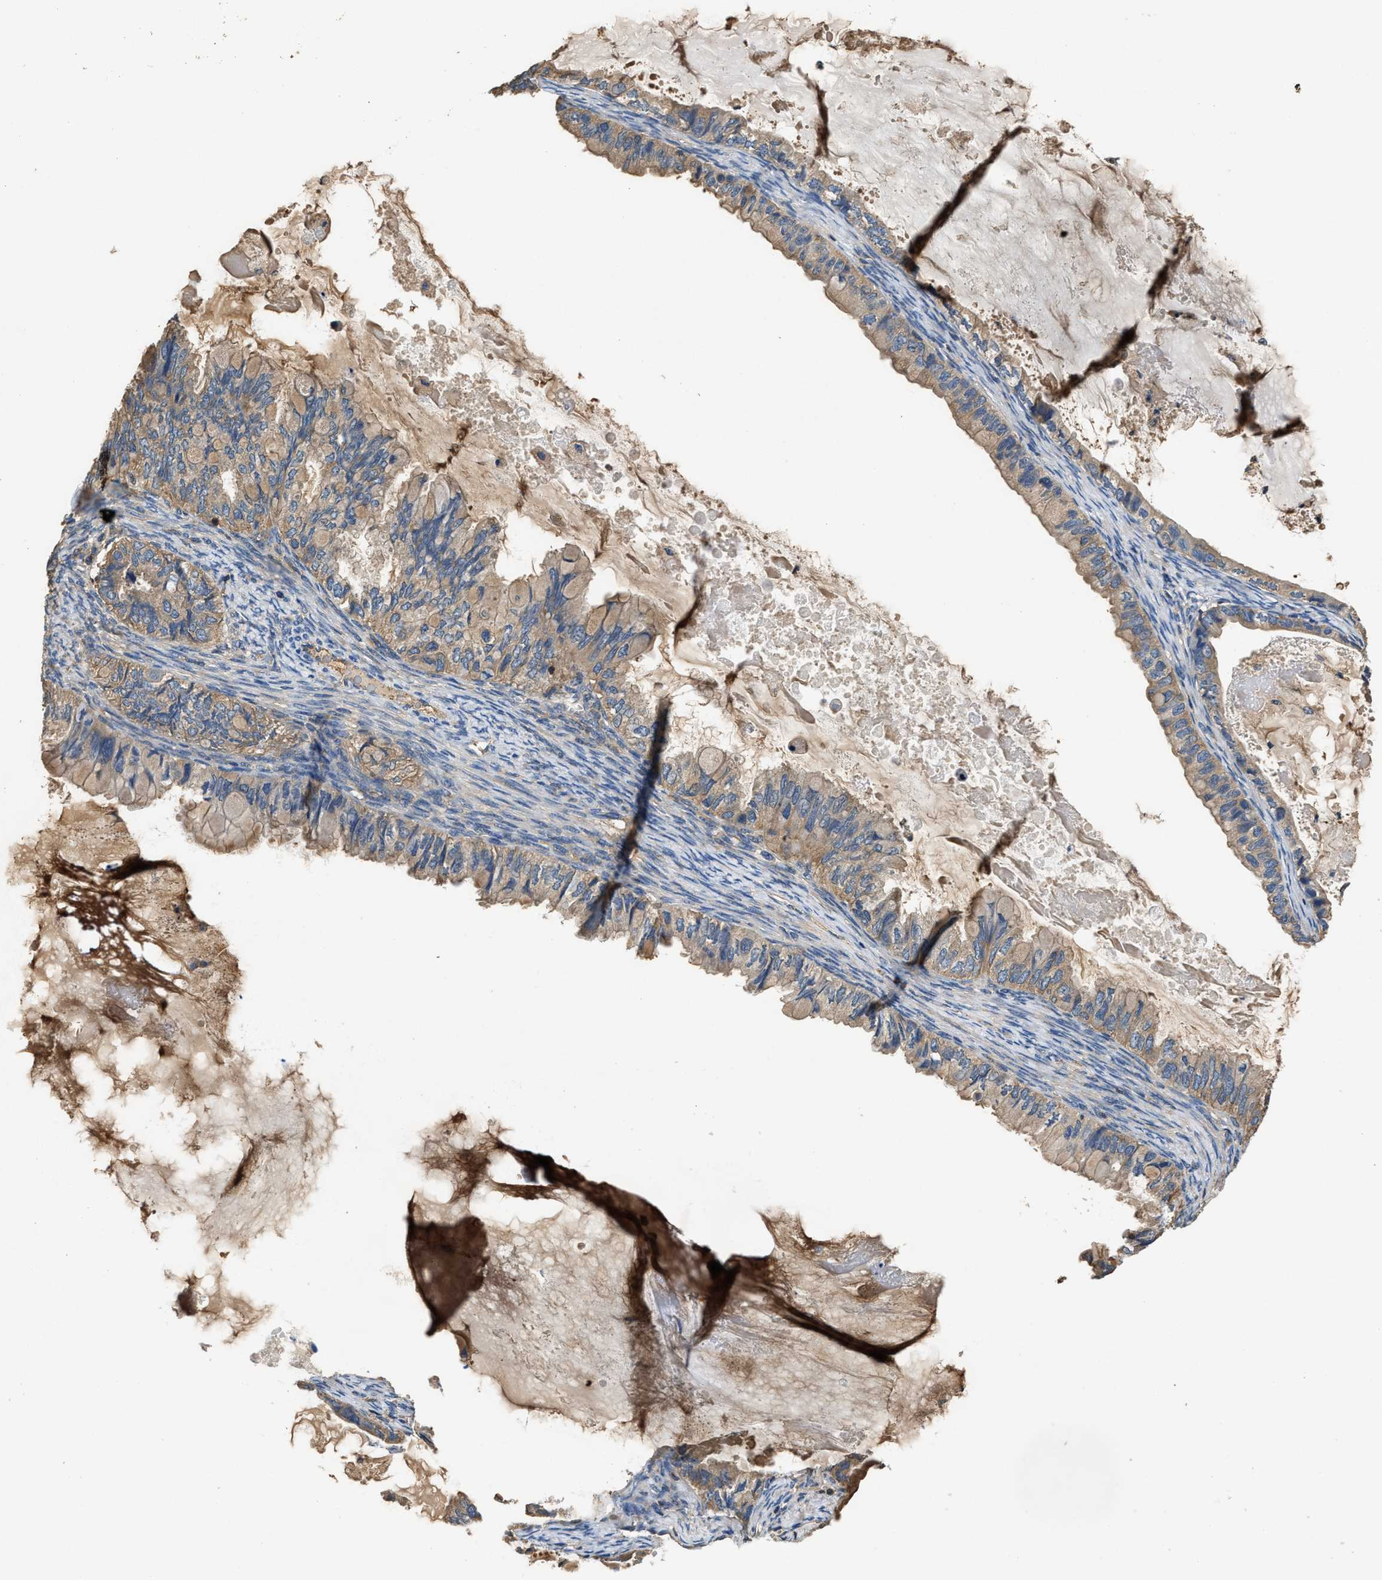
{"staining": {"intensity": "moderate", "quantity": ">75%", "location": "cytoplasmic/membranous"}, "tissue": "ovarian cancer", "cell_type": "Tumor cells", "image_type": "cancer", "snomed": [{"axis": "morphology", "description": "Cystadenocarcinoma, mucinous, NOS"}, {"axis": "topography", "description": "Ovary"}], "caption": "Immunohistochemistry (IHC) (DAB) staining of human mucinous cystadenocarcinoma (ovarian) displays moderate cytoplasmic/membranous protein positivity in approximately >75% of tumor cells.", "gene": "BLOC1S1", "patient": {"sex": "female", "age": 80}}